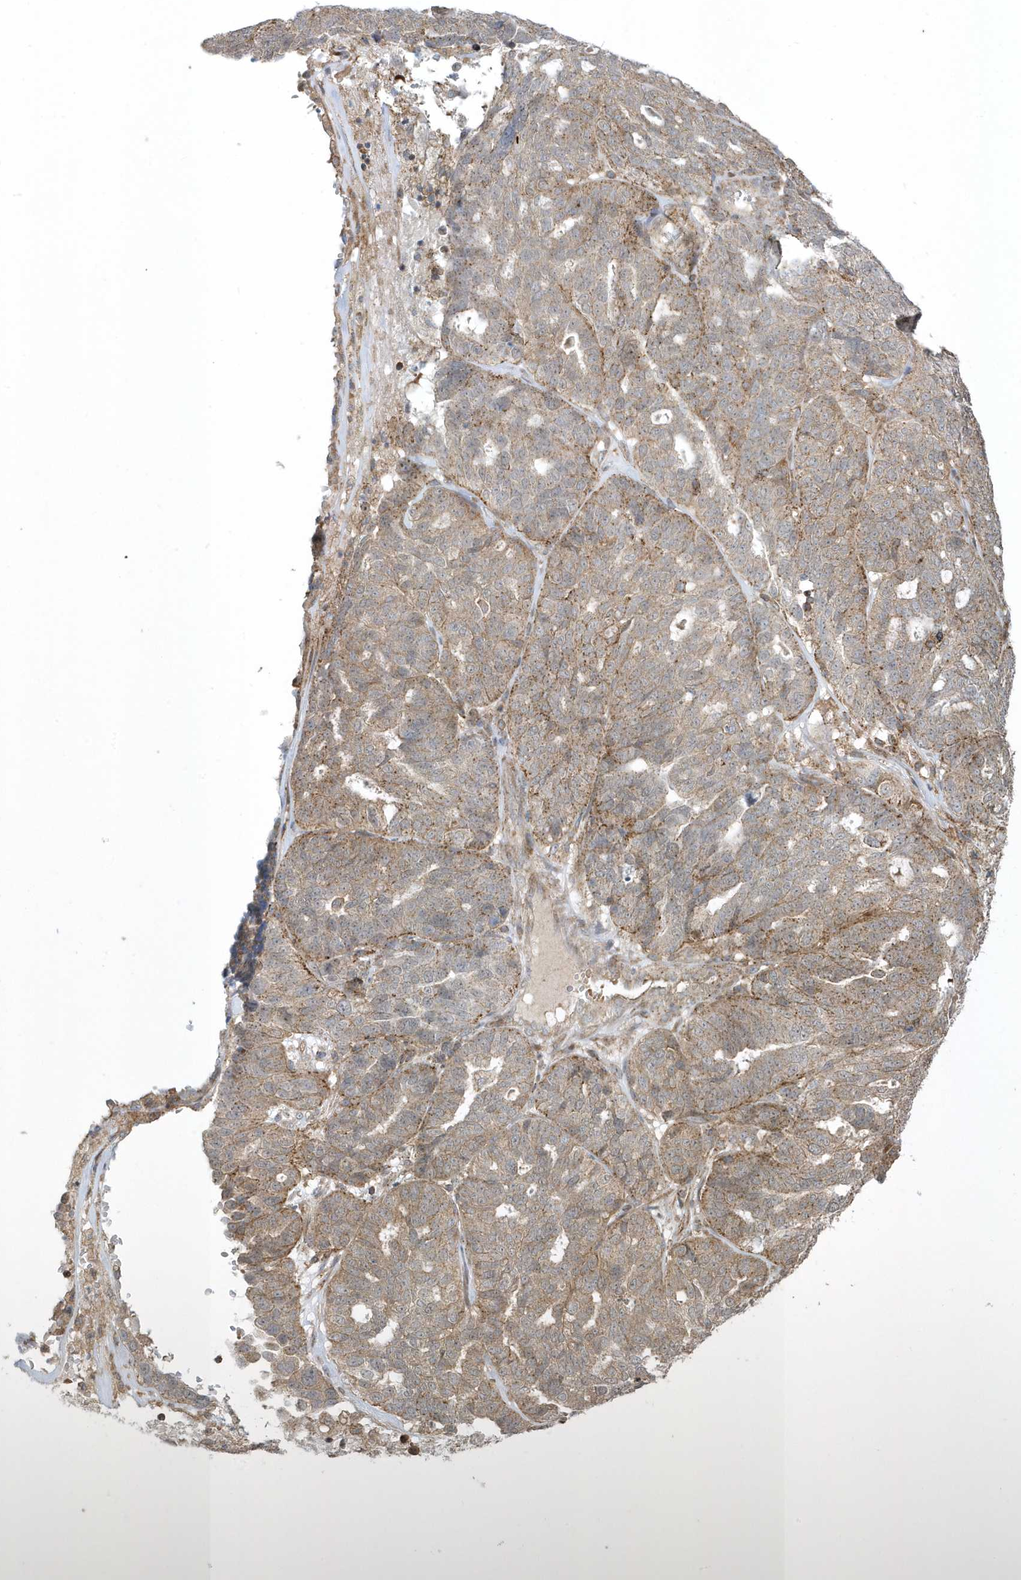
{"staining": {"intensity": "moderate", "quantity": ">75%", "location": "cytoplasmic/membranous"}, "tissue": "ovarian cancer", "cell_type": "Tumor cells", "image_type": "cancer", "snomed": [{"axis": "morphology", "description": "Cystadenocarcinoma, serous, NOS"}, {"axis": "topography", "description": "Ovary"}], "caption": "Immunohistochemistry (IHC) staining of ovarian serous cystadenocarcinoma, which demonstrates medium levels of moderate cytoplasmic/membranous staining in about >75% of tumor cells indicating moderate cytoplasmic/membranous protein expression. The staining was performed using DAB (3,3'-diaminobenzidine) (brown) for protein detection and nuclei were counterstained in hematoxylin (blue).", "gene": "STAMBP", "patient": {"sex": "female", "age": 59}}